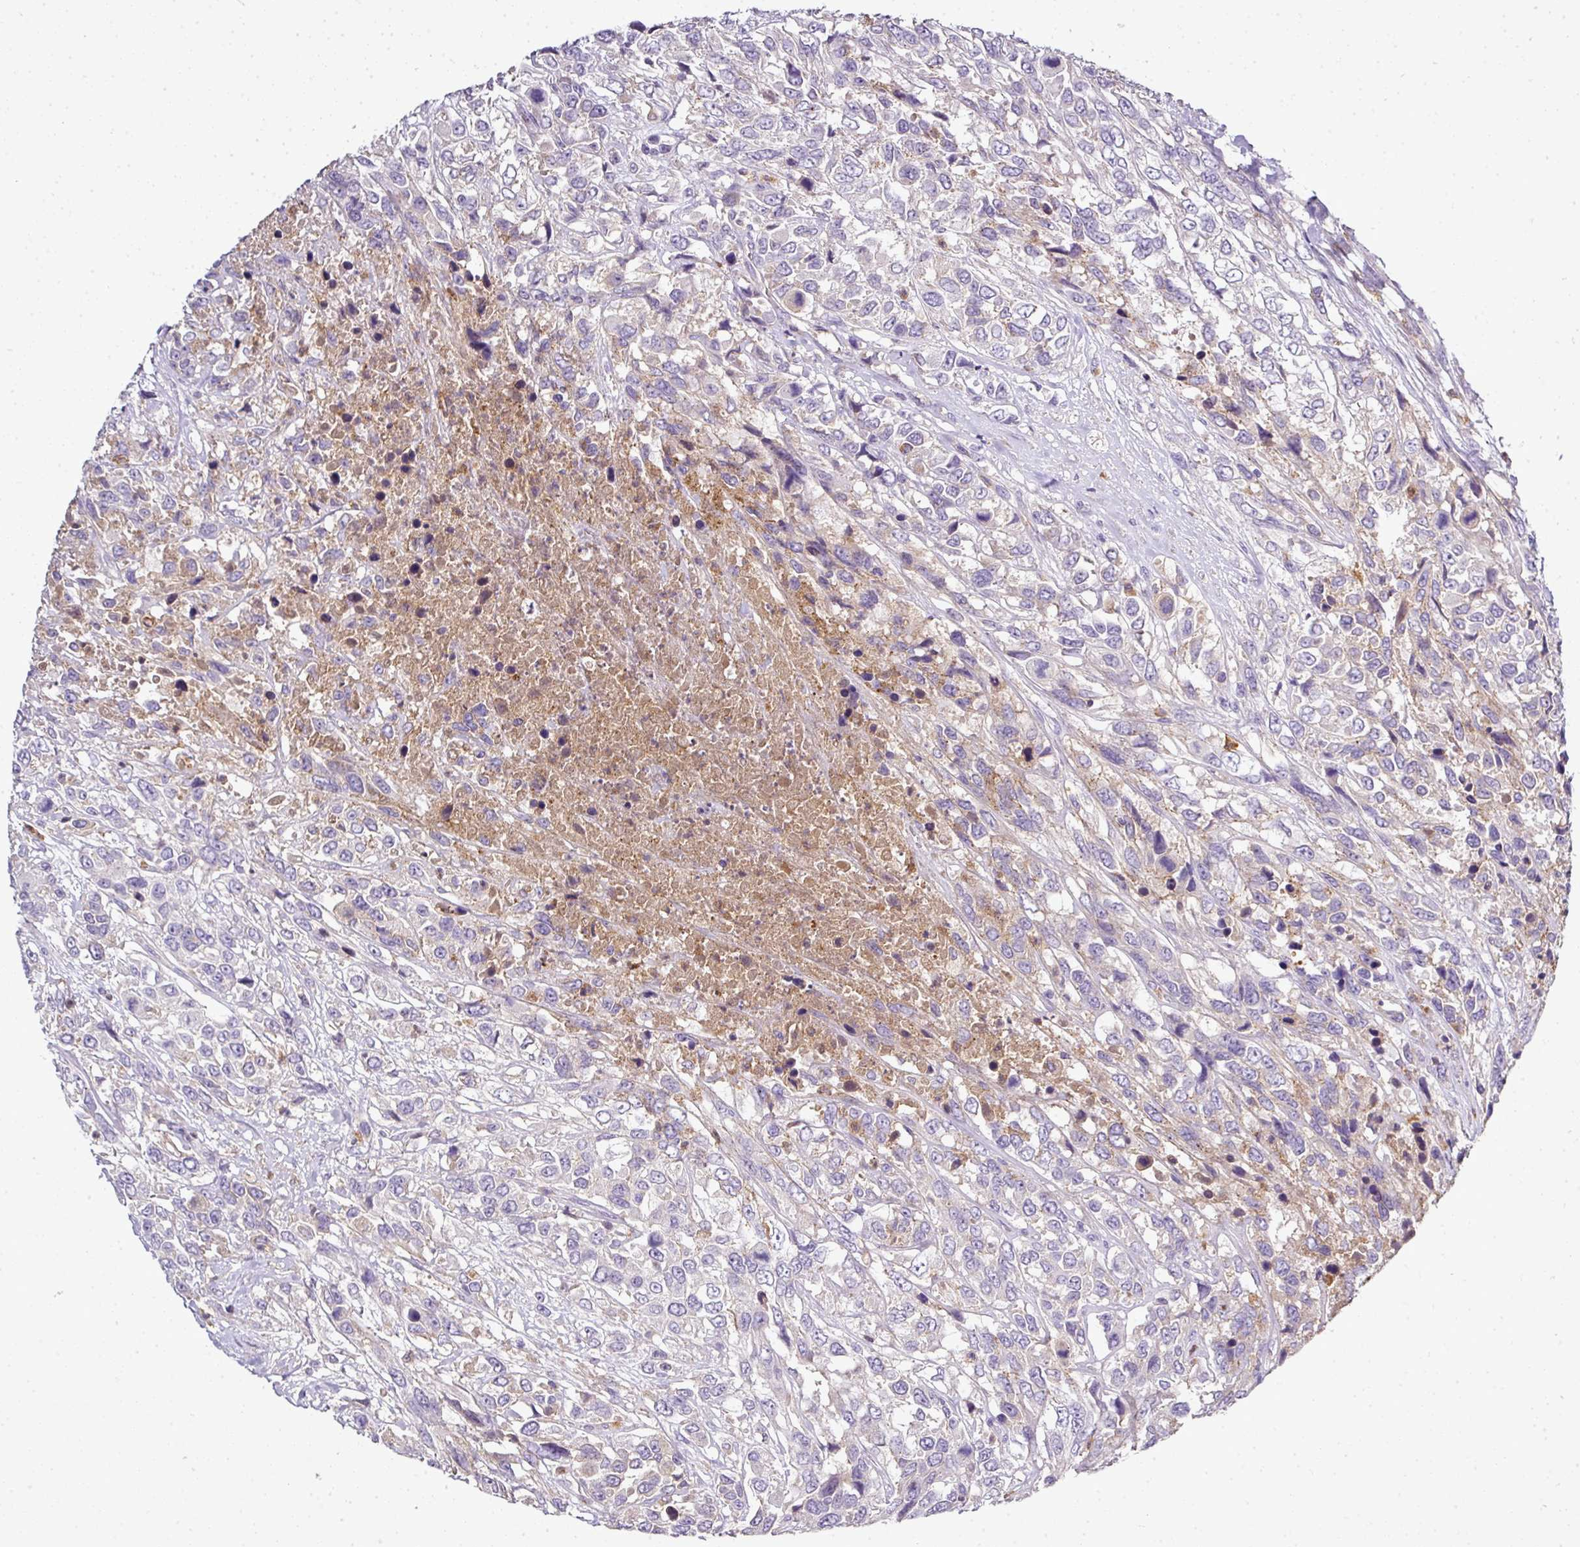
{"staining": {"intensity": "weak", "quantity": "<25%", "location": "cytoplasmic/membranous"}, "tissue": "urothelial cancer", "cell_type": "Tumor cells", "image_type": "cancer", "snomed": [{"axis": "morphology", "description": "Urothelial carcinoma, High grade"}, {"axis": "topography", "description": "Urinary bladder"}], "caption": "Immunohistochemical staining of human urothelial cancer exhibits no significant expression in tumor cells.", "gene": "CAB39L", "patient": {"sex": "female", "age": 70}}